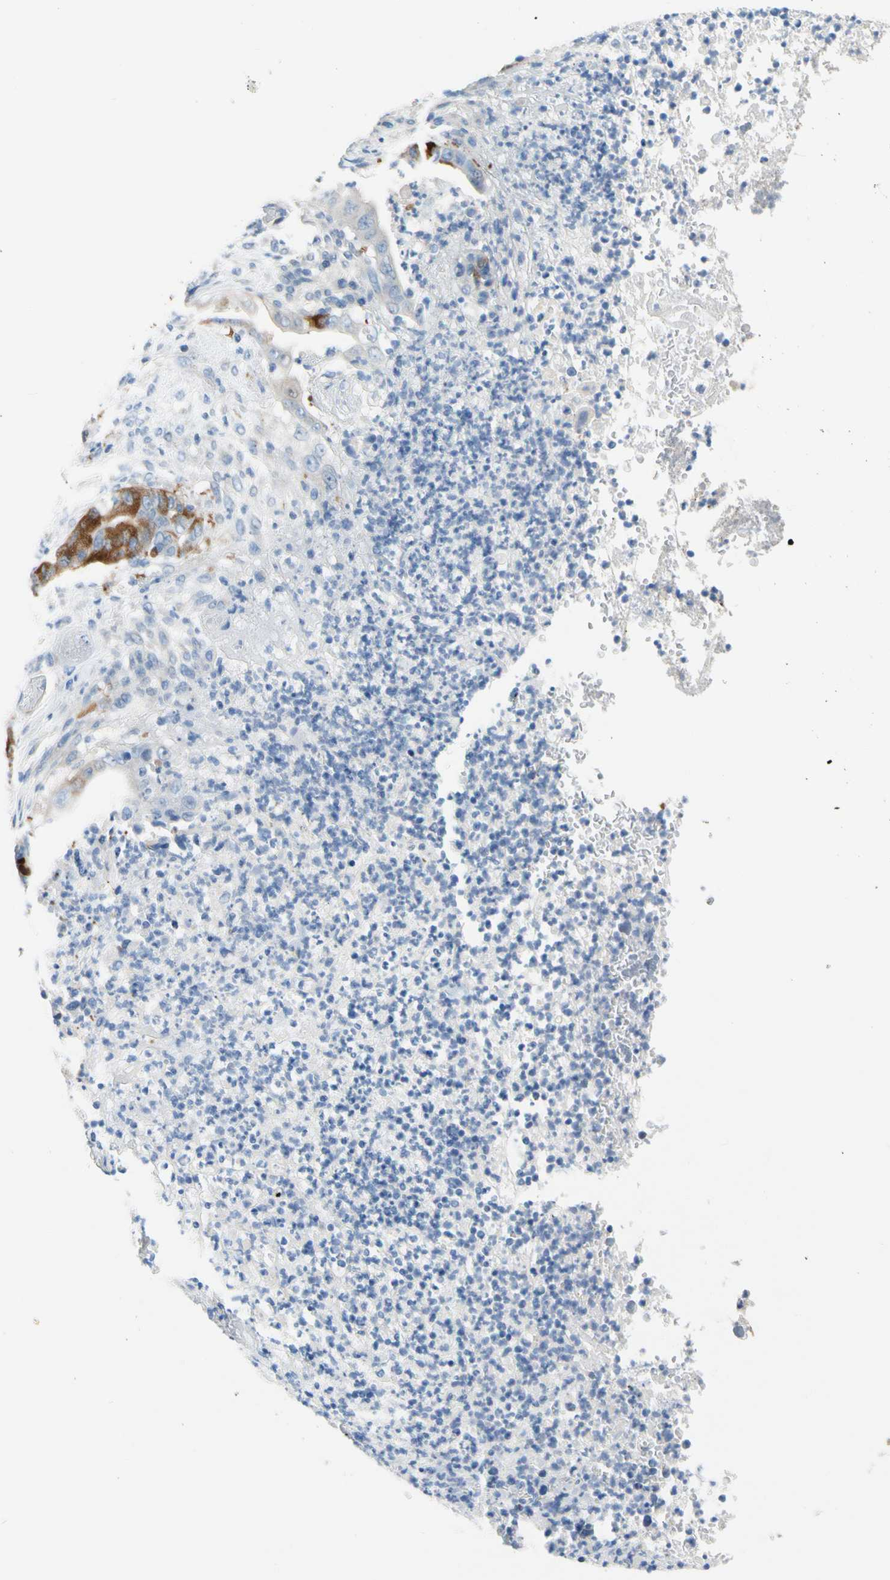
{"staining": {"intensity": "moderate", "quantity": "<25%", "location": "cytoplasmic/membranous"}, "tissue": "stomach cancer", "cell_type": "Tumor cells", "image_type": "cancer", "snomed": [{"axis": "morphology", "description": "Adenocarcinoma, NOS"}, {"axis": "topography", "description": "Stomach"}], "caption": "Adenocarcinoma (stomach) stained with a brown dye reveals moderate cytoplasmic/membranous positive positivity in about <25% of tumor cells.", "gene": "TACC3", "patient": {"sex": "female", "age": 73}}